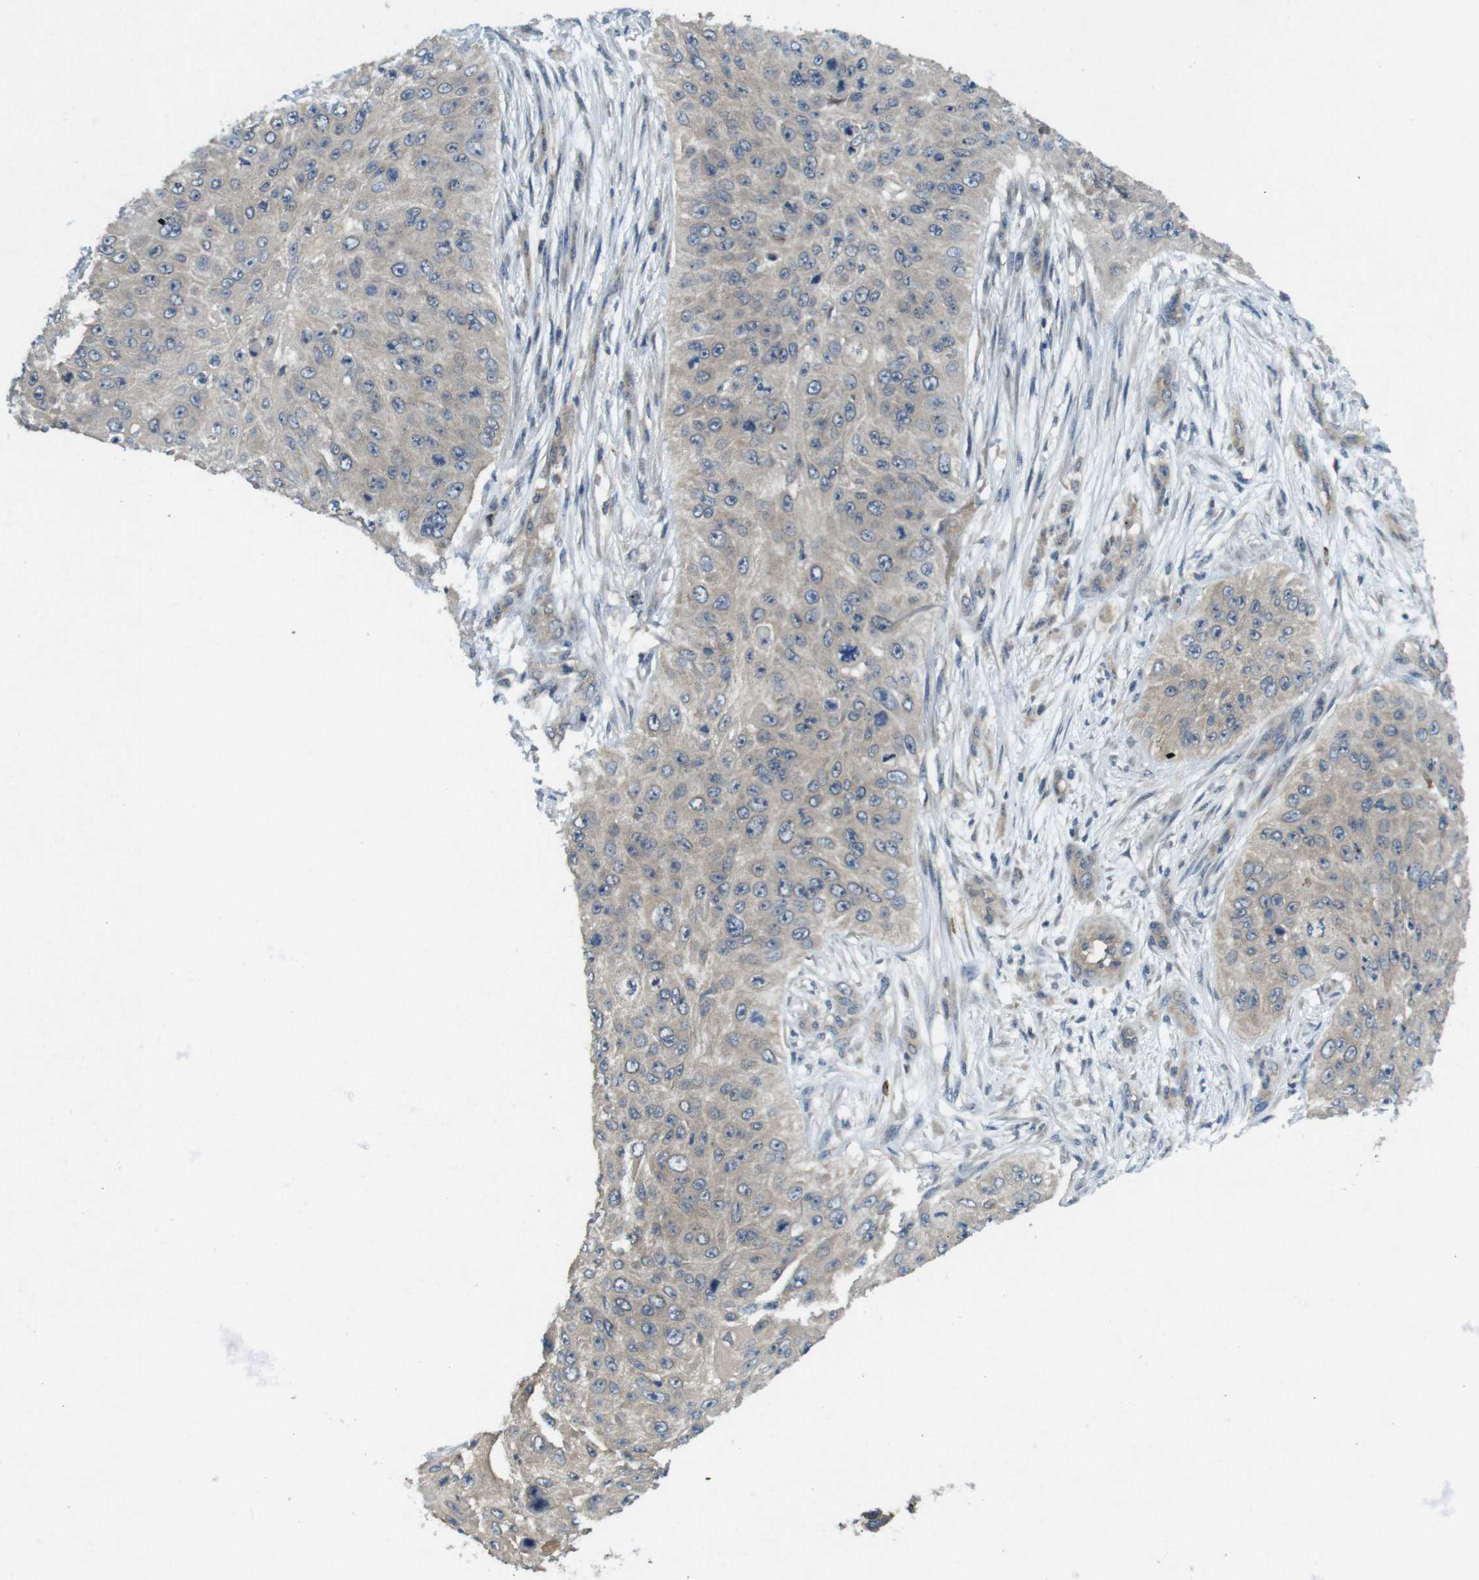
{"staining": {"intensity": "negative", "quantity": "none", "location": "none"}, "tissue": "skin cancer", "cell_type": "Tumor cells", "image_type": "cancer", "snomed": [{"axis": "morphology", "description": "Squamous cell carcinoma, NOS"}, {"axis": "topography", "description": "Skin"}], "caption": "Tumor cells show no significant protein staining in skin cancer. The staining is performed using DAB (3,3'-diaminobenzidine) brown chromogen with nuclei counter-stained in using hematoxylin.", "gene": "SUGT1", "patient": {"sex": "female", "age": 80}}